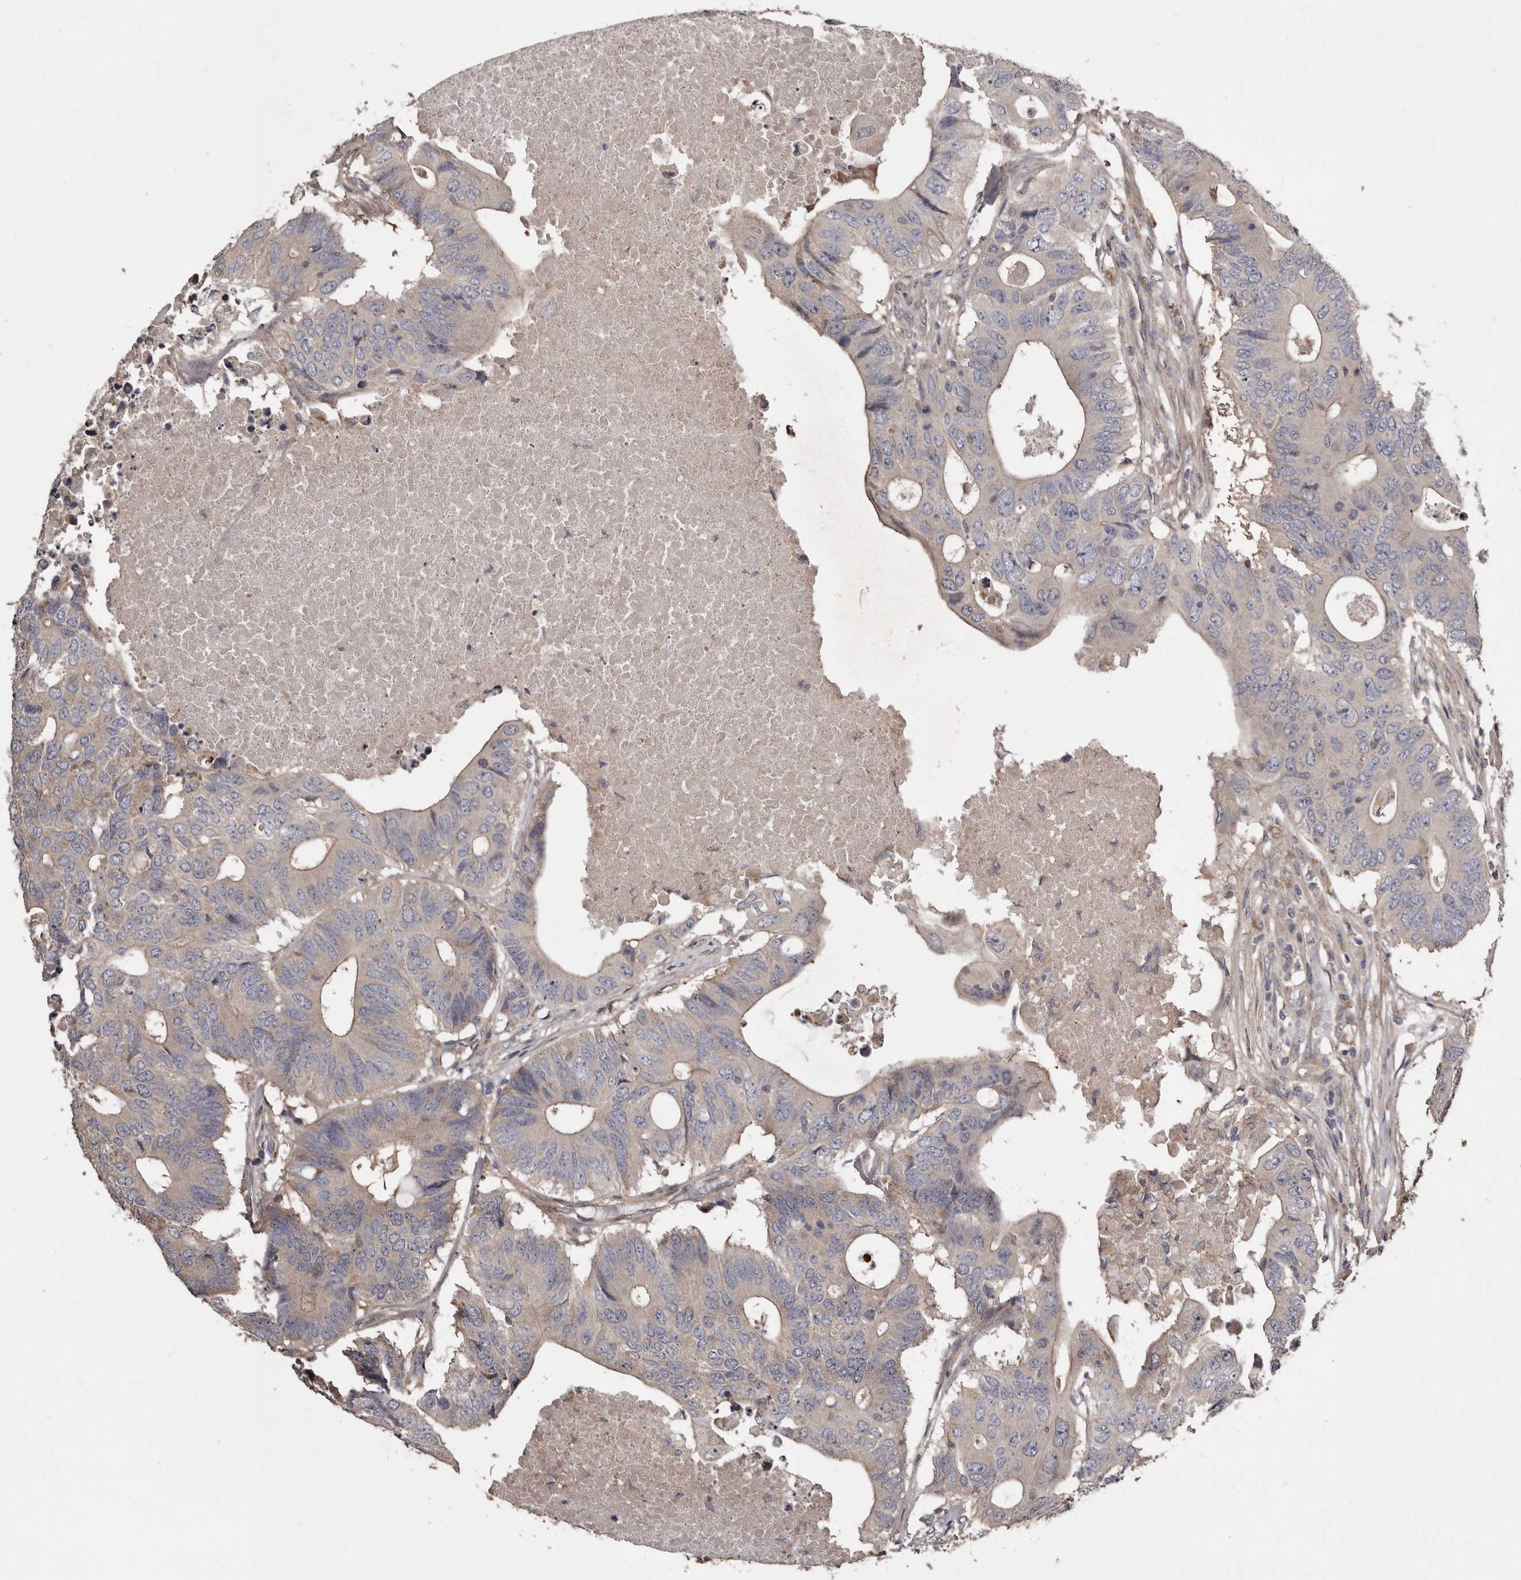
{"staining": {"intensity": "negative", "quantity": "none", "location": "none"}, "tissue": "colorectal cancer", "cell_type": "Tumor cells", "image_type": "cancer", "snomed": [{"axis": "morphology", "description": "Adenocarcinoma, NOS"}, {"axis": "topography", "description": "Colon"}], "caption": "This micrograph is of colorectal cancer stained with immunohistochemistry to label a protein in brown with the nuclei are counter-stained blue. There is no expression in tumor cells.", "gene": "ARMCX1", "patient": {"sex": "male", "age": 71}}